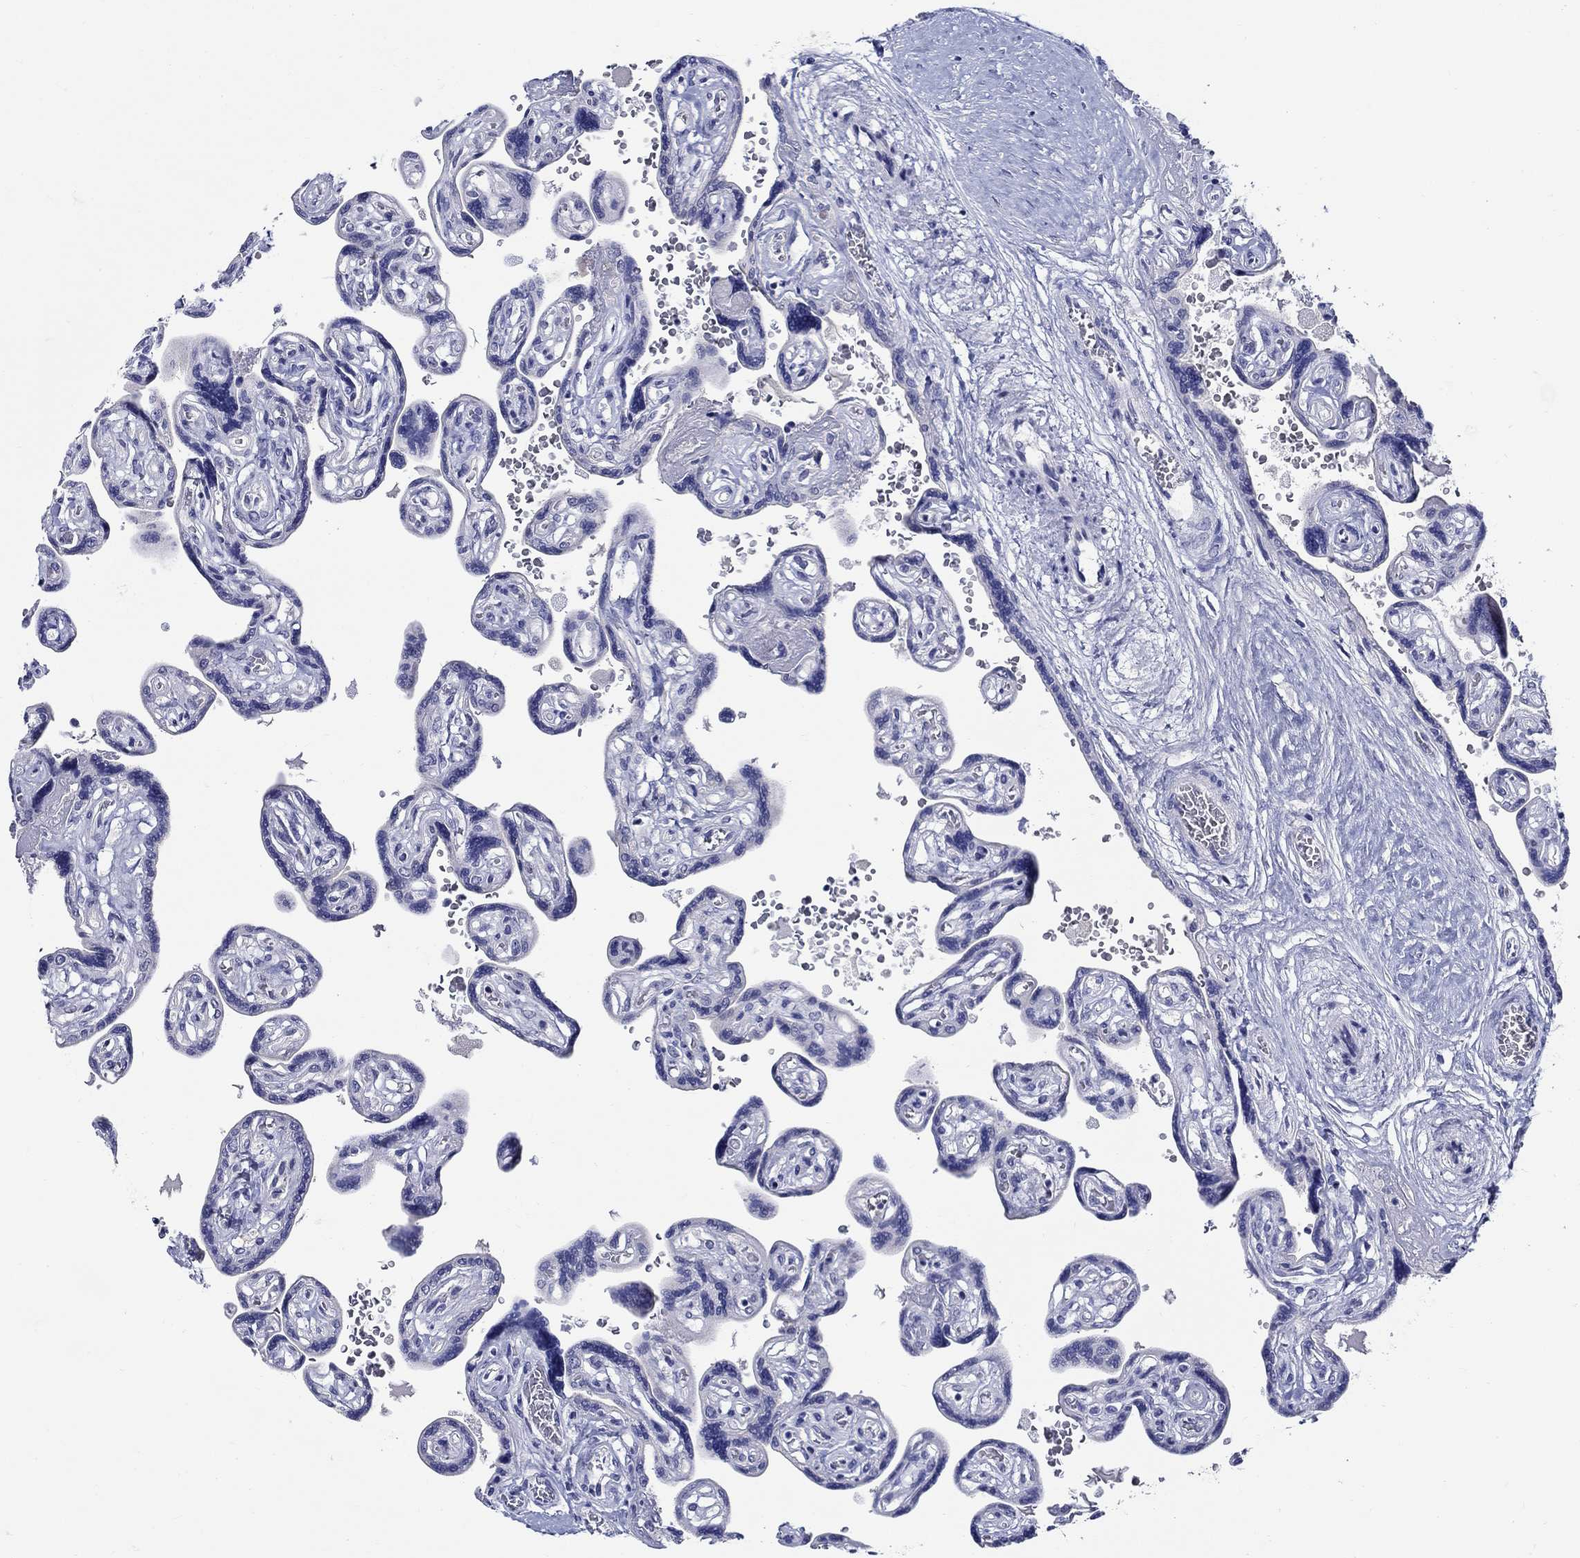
{"staining": {"intensity": "negative", "quantity": "none", "location": "none"}, "tissue": "placenta", "cell_type": "Decidual cells", "image_type": "normal", "snomed": [{"axis": "morphology", "description": "Normal tissue, NOS"}, {"axis": "topography", "description": "Placenta"}], "caption": "Immunohistochemistry micrograph of unremarkable human placenta stained for a protein (brown), which exhibits no positivity in decidual cells.", "gene": "SLC30A3", "patient": {"sex": "female", "age": 32}}